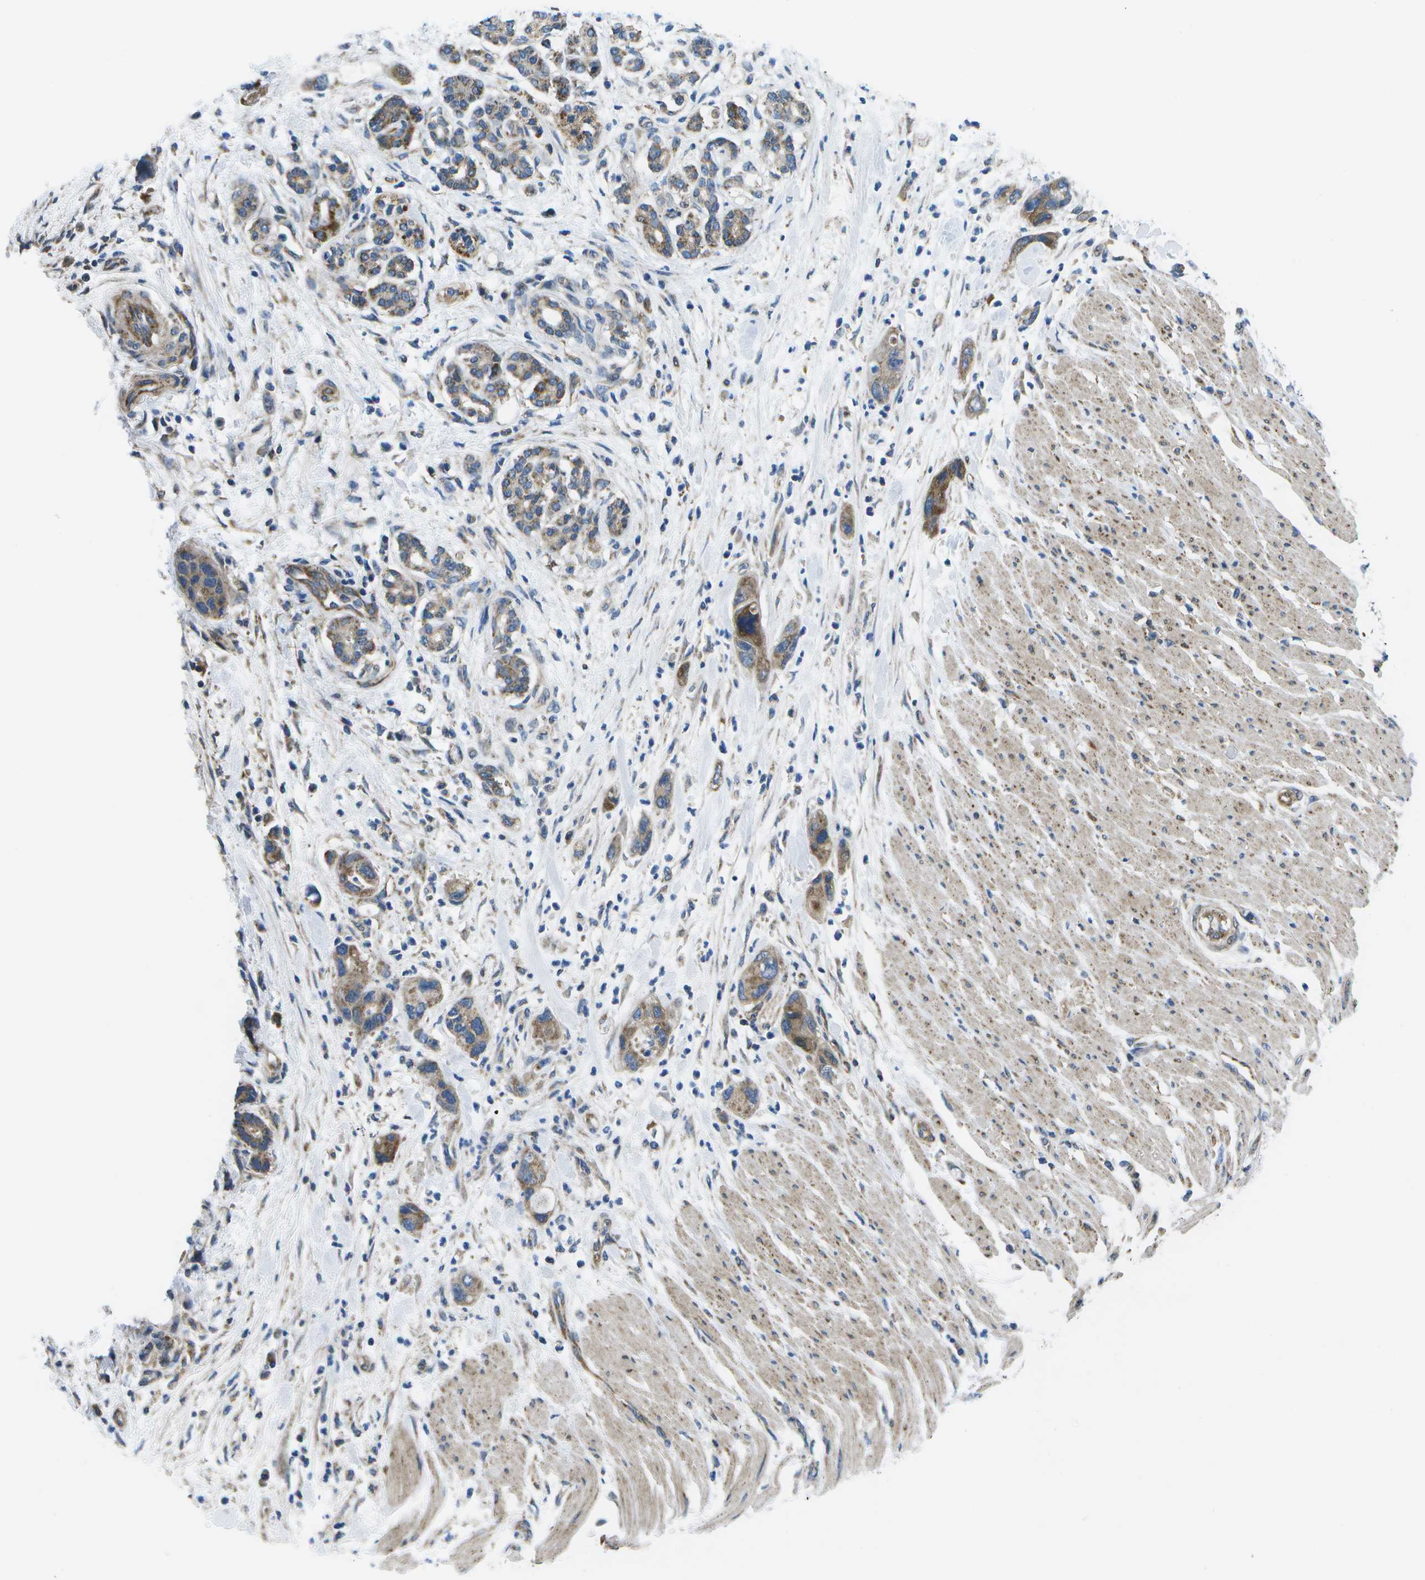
{"staining": {"intensity": "moderate", "quantity": ">75%", "location": "cytoplasmic/membranous"}, "tissue": "pancreatic cancer", "cell_type": "Tumor cells", "image_type": "cancer", "snomed": [{"axis": "morphology", "description": "Normal tissue, NOS"}, {"axis": "morphology", "description": "Adenocarcinoma, NOS"}, {"axis": "topography", "description": "Pancreas"}], "caption": "High-magnification brightfield microscopy of adenocarcinoma (pancreatic) stained with DAB (brown) and counterstained with hematoxylin (blue). tumor cells exhibit moderate cytoplasmic/membranous staining is present in approximately>75% of cells.", "gene": "MVK", "patient": {"sex": "female", "age": 71}}